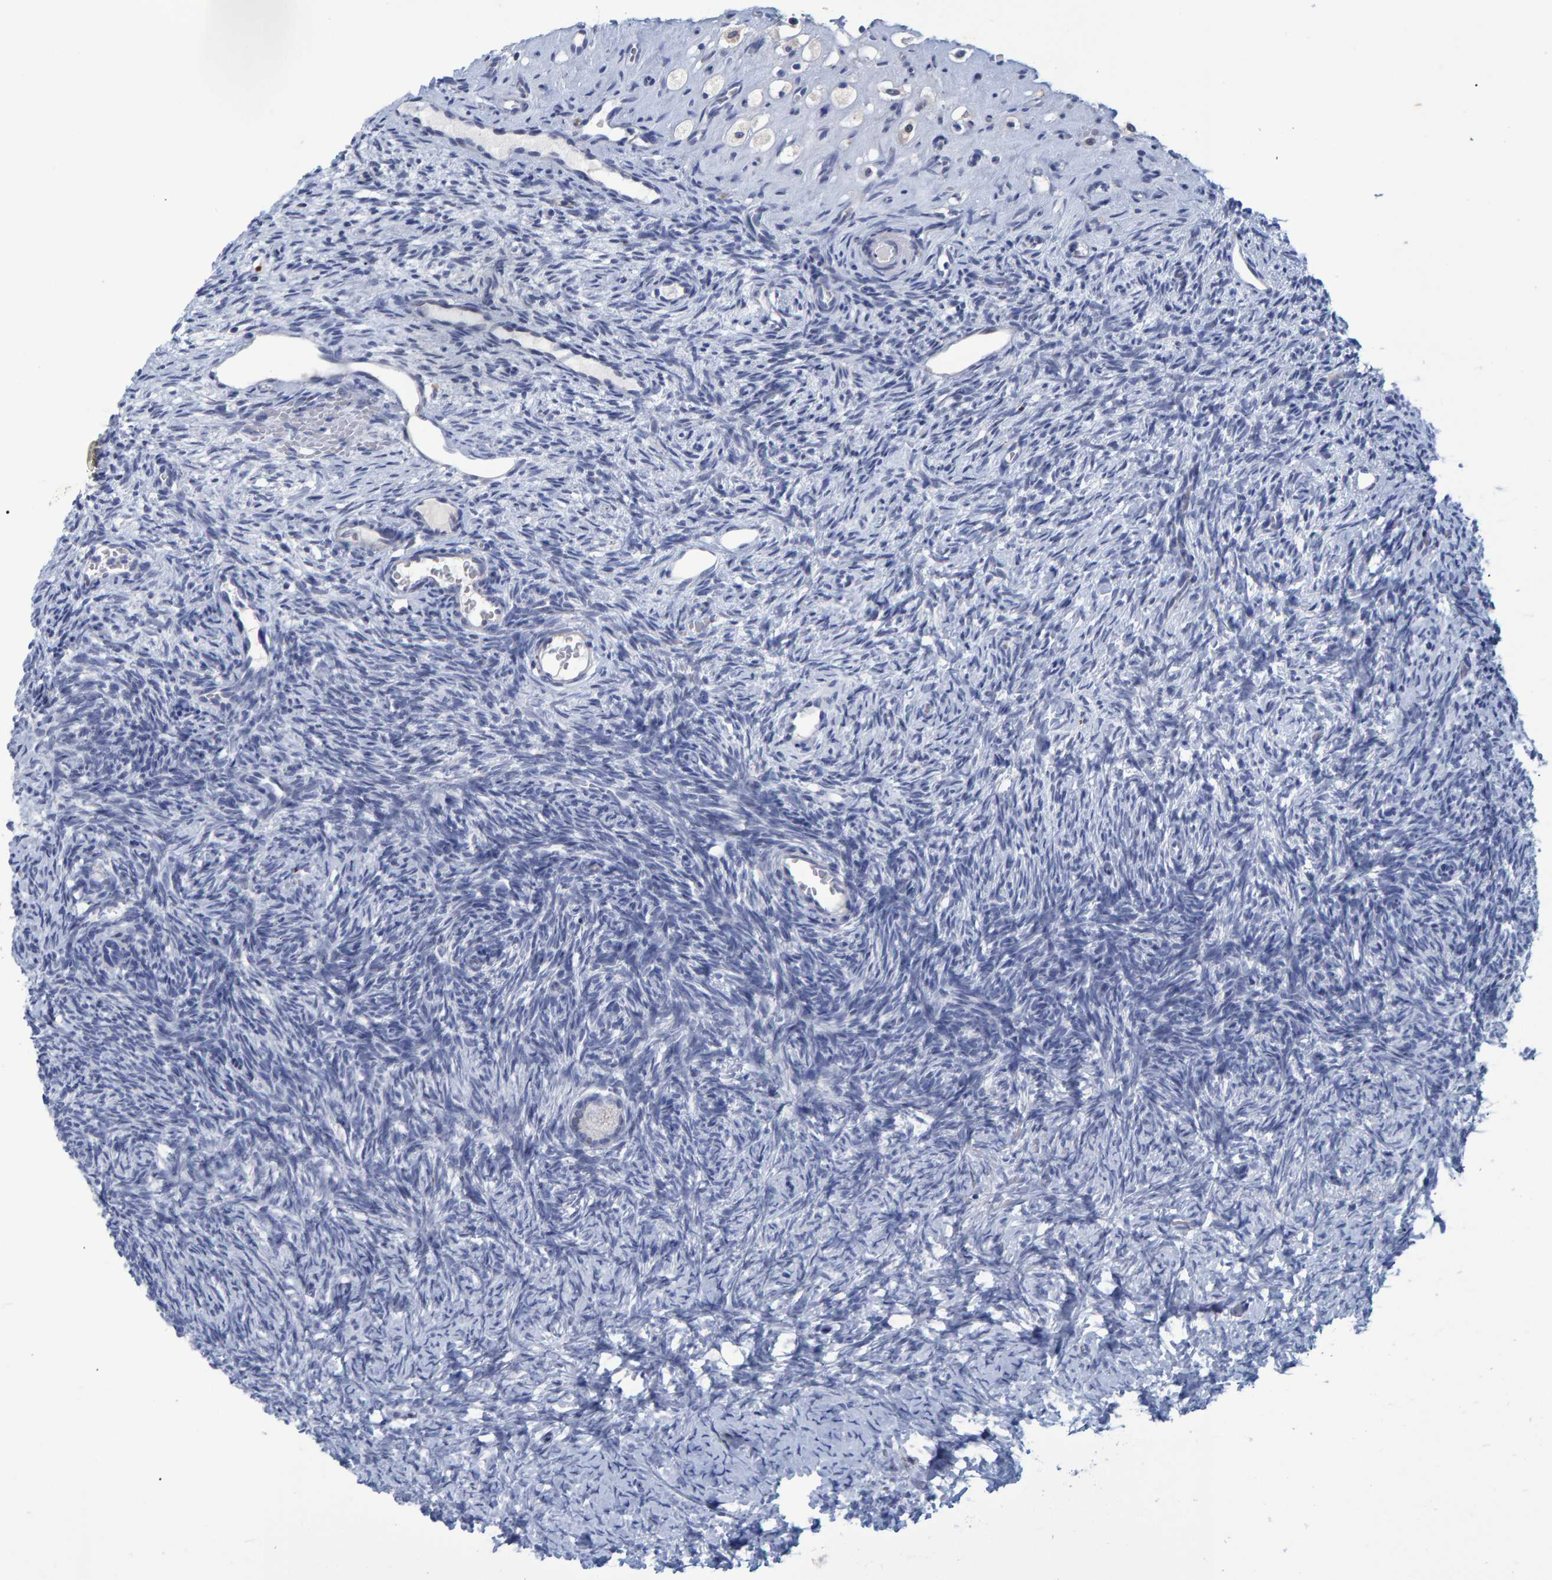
{"staining": {"intensity": "negative", "quantity": "none", "location": "none"}, "tissue": "ovary", "cell_type": "Ovarian stroma cells", "image_type": "normal", "snomed": [{"axis": "morphology", "description": "Normal tissue, NOS"}, {"axis": "topography", "description": "Ovary"}], "caption": "The photomicrograph demonstrates no significant staining in ovarian stroma cells of ovary.", "gene": "PROCA1", "patient": {"sex": "female", "age": 34}}